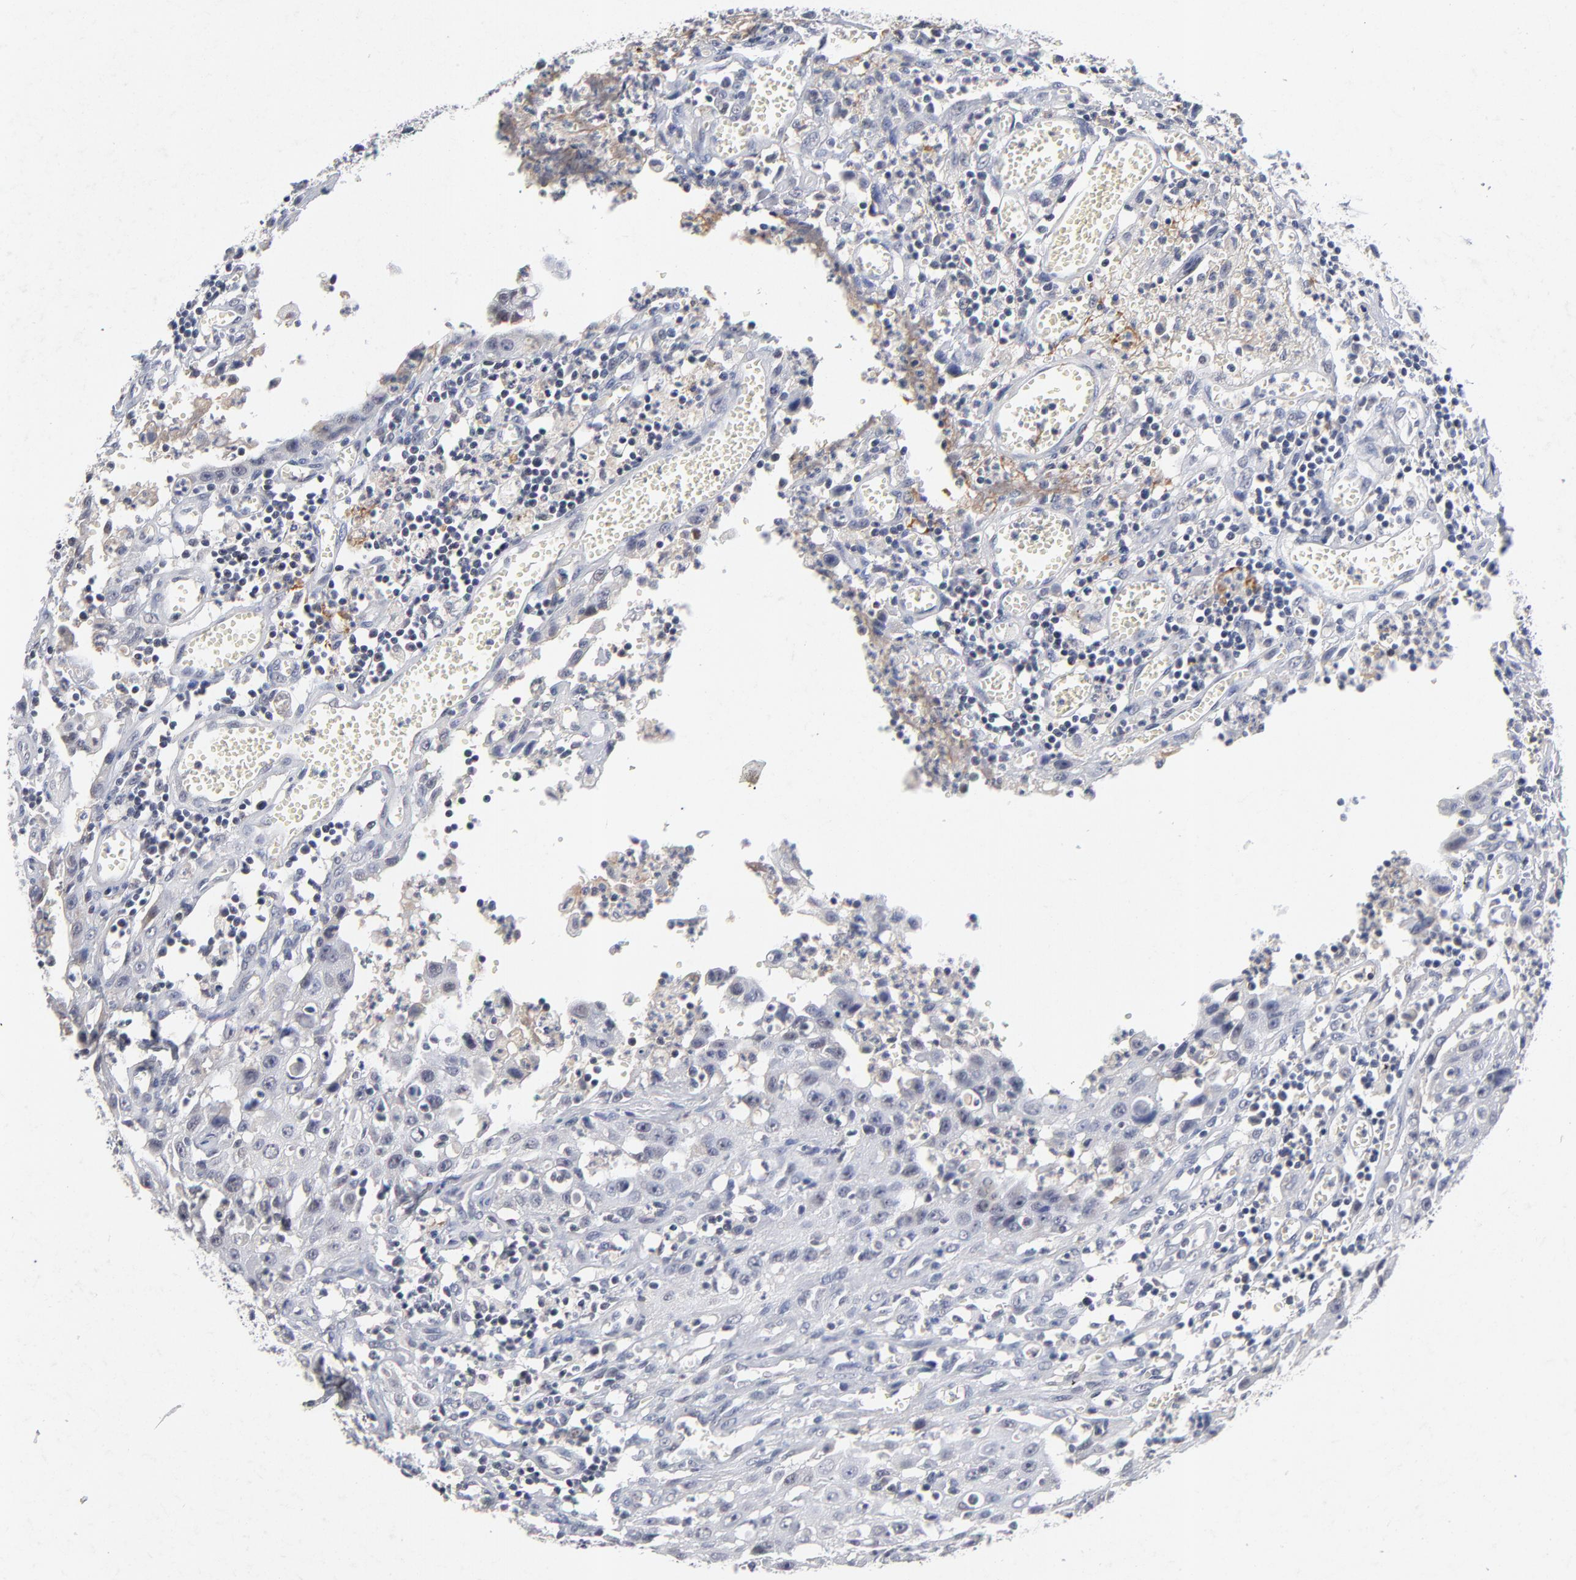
{"staining": {"intensity": "negative", "quantity": "none", "location": "none"}, "tissue": "urothelial cancer", "cell_type": "Tumor cells", "image_type": "cancer", "snomed": [{"axis": "morphology", "description": "Urothelial carcinoma, High grade"}, {"axis": "topography", "description": "Urinary bladder"}], "caption": "This is a histopathology image of IHC staining of urothelial cancer, which shows no positivity in tumor cells. (DAB (3,3'-diaminobenzidine) IHC with hematoxylin counter stain).", "gene": "WSB1", "patient": {"sex": "male", "age": 66}}